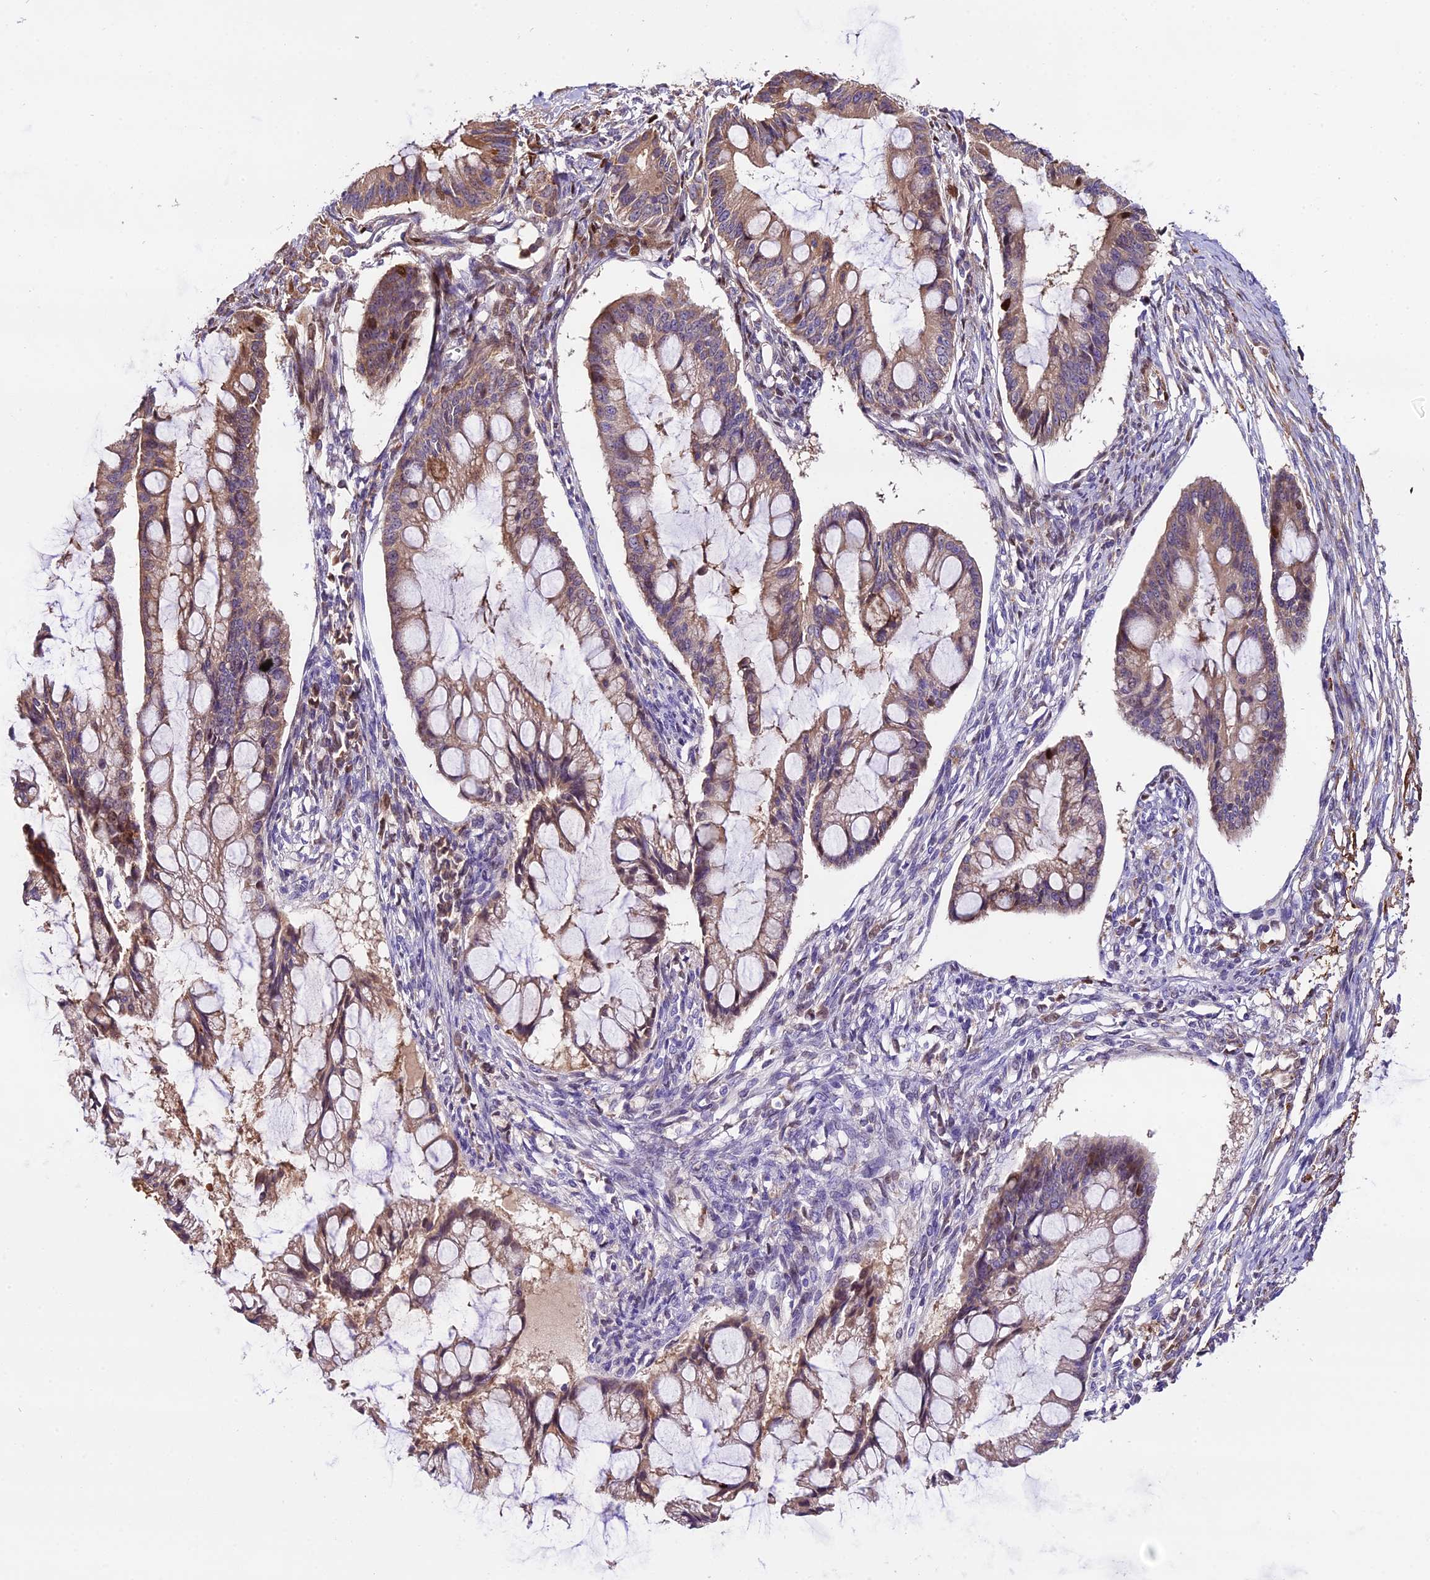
{"staining": {"intensity": "moderate", "quantity": "25%-75%", "location": "cytoplasmic/membranous,nuclear"}, "tissue": "ovarian cancer", "cell_type": "Tumor cells", "image_type": "cancer", "snomed": [{"axis": "morphology", "description": "Cystadenocarcinoma, mucinous, NOS"}, {"axis": "topography", "description": "Ovary"}], "caption": "IHC staining of ovarian cancer, which displays medium levels of moderate cytoplasmic/membranous and nuclear expression in approximately 25%-75% of tumor cells indicating moderate cytoplasmic/membranous and nuclear protein positivity. The staining was performed using DAB (brown) for protein detection and nuclei were counterstained in hematoxylin (blue).", "gene": "MAP3K7CL", "patient": {"sex": "female", "age": 73}}